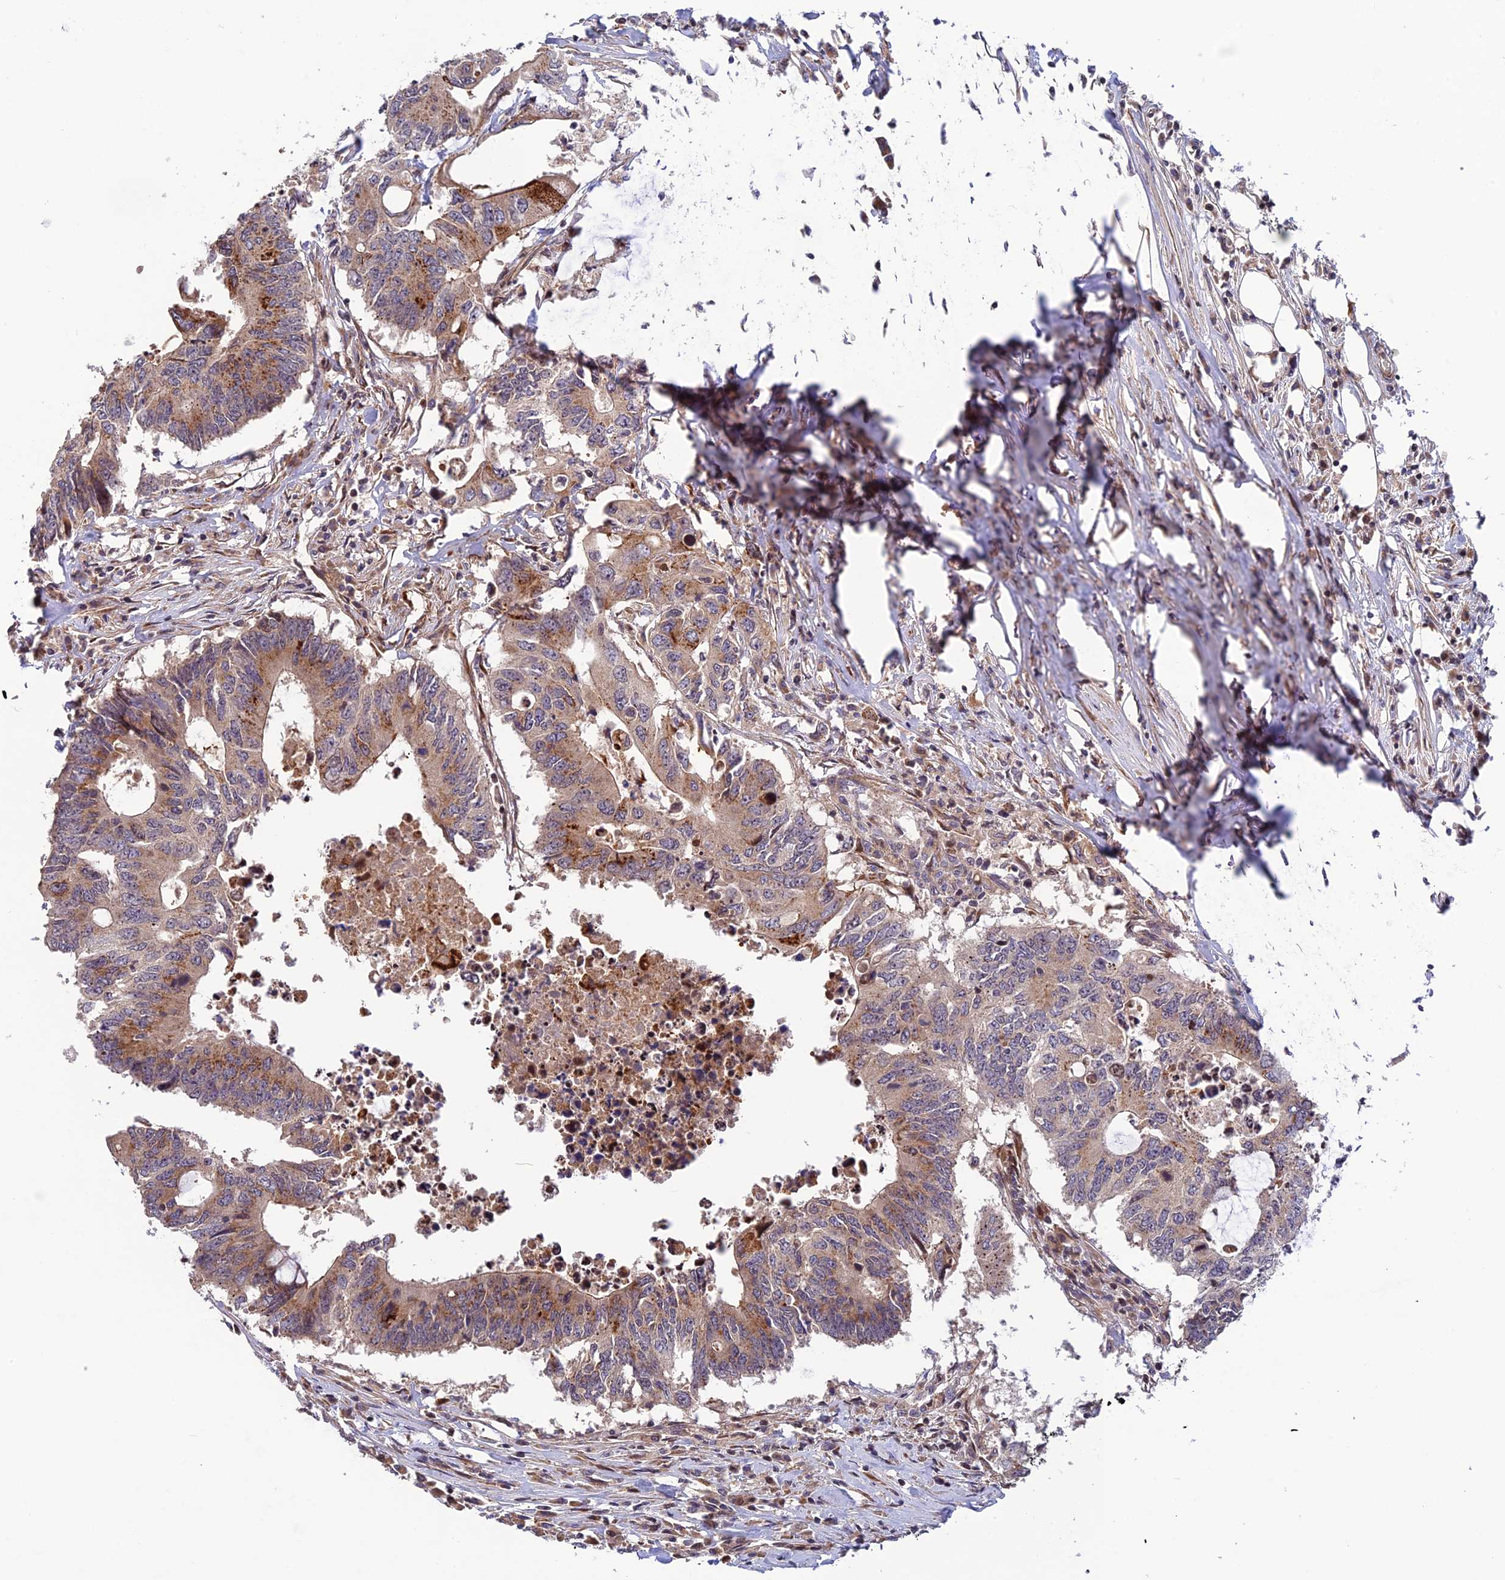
{"staining": {"intensity": "moderate", "quantity": "25%-75%", "location": "cytoplasmic/membranous"}, "tissue": "colorectal cancer", "cell_type": "Tumor cells", "image_type": "cancer", "snomed": [{"axis": "morphology", "description": "Adenocarcinoma, NOS"}, {"axis": "topography", "description": "Colon"}], "caption": "Protein expression analysis of colorectal cancer displays moderate cytoplasmic/membranous staining in about 25%-75% of tumor cells. The staining was performed using DAB, with brown indicating positive protein expression. Nuclei are stained blue with hematoxylin.", "gene": "SMIM7", "patient": {"sex": "male", "age": 71}}